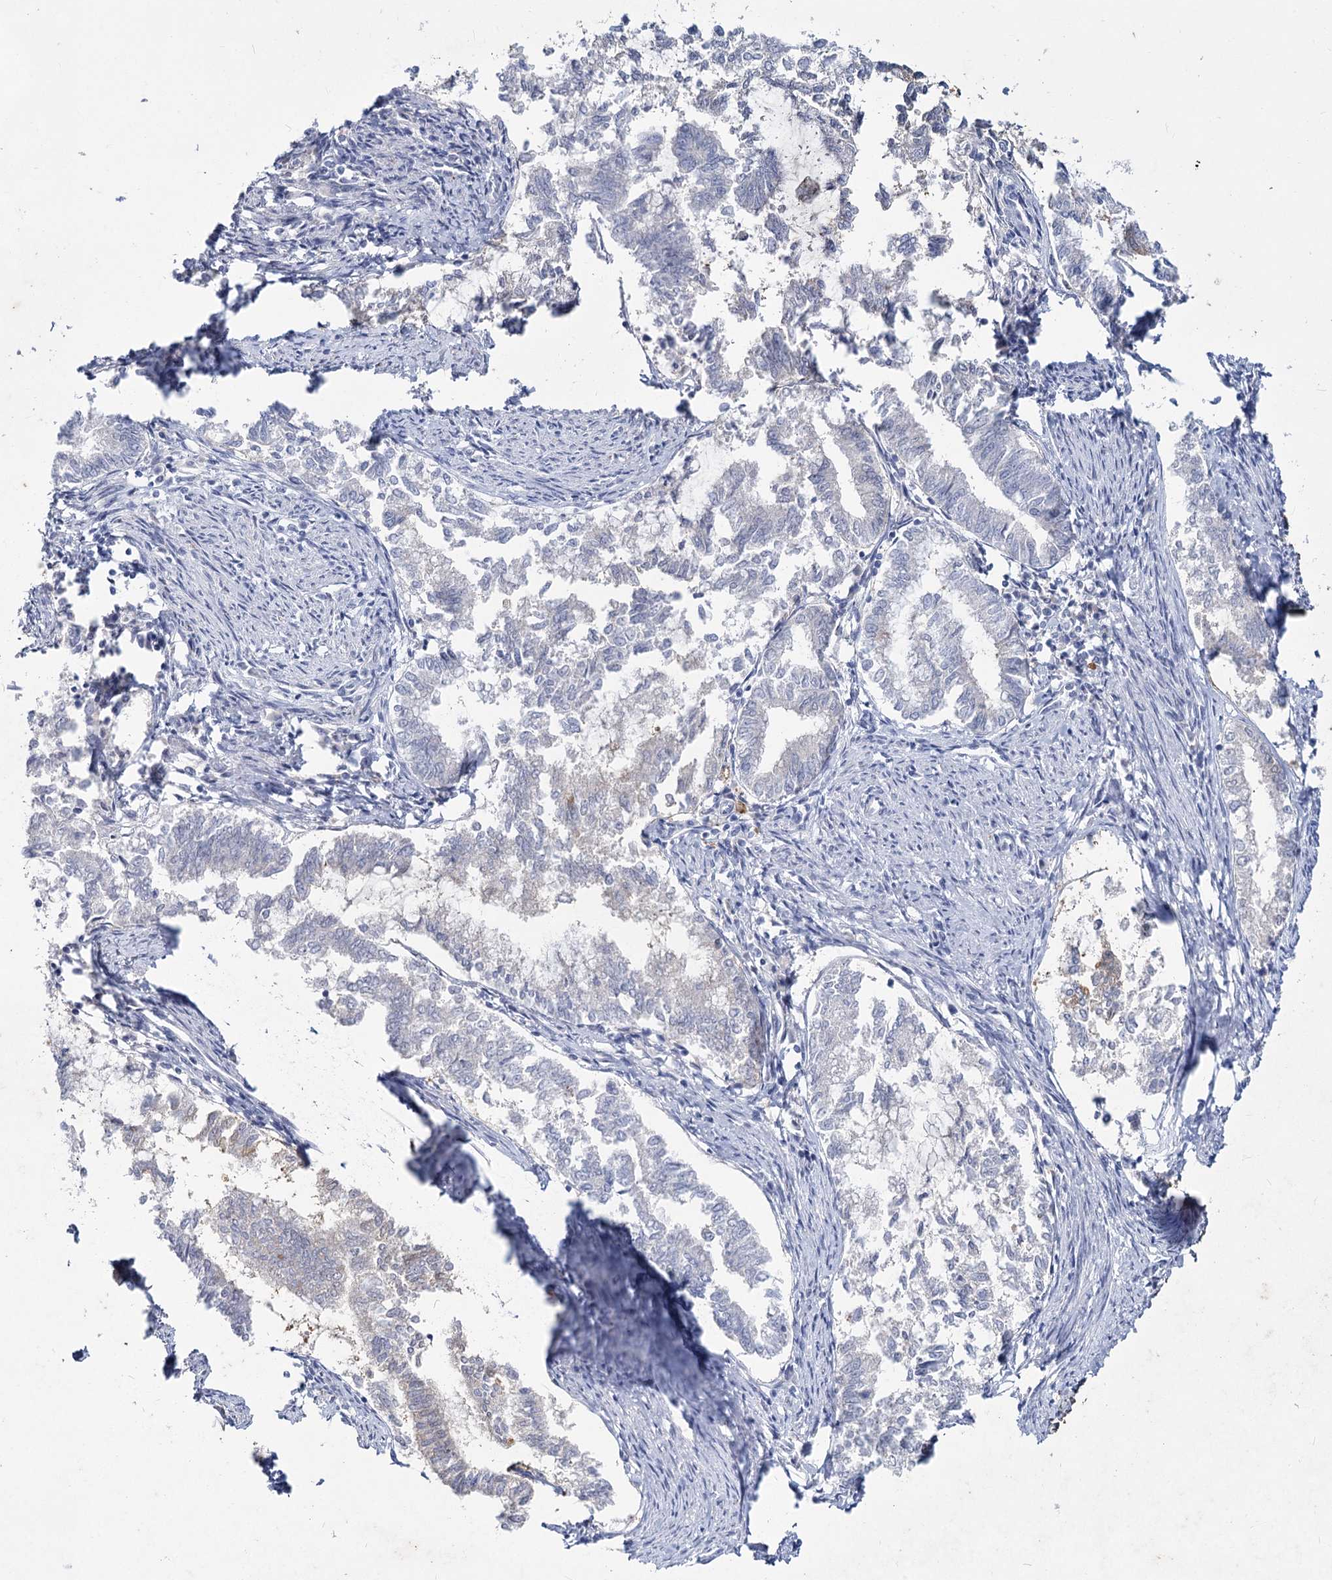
{"staining": {"intensity": "negative", "quantity": "none", "location": "none"}, "tissue": "endometrial cancer", "cell_type": "Tumor cells", "image_type": "cancer", "snomed": [{"axis": "morphology", "description": "Adenocarcinoma, NOS"}, {"axis": "topography", "description": "Endometrium"}], "caption": "A photomicrograph of human adenocarcinoma (endometrial) is negative for staining in tumor cells.", "gene": "CCDC73", "patient": {"sex": "female", "age": 79}}